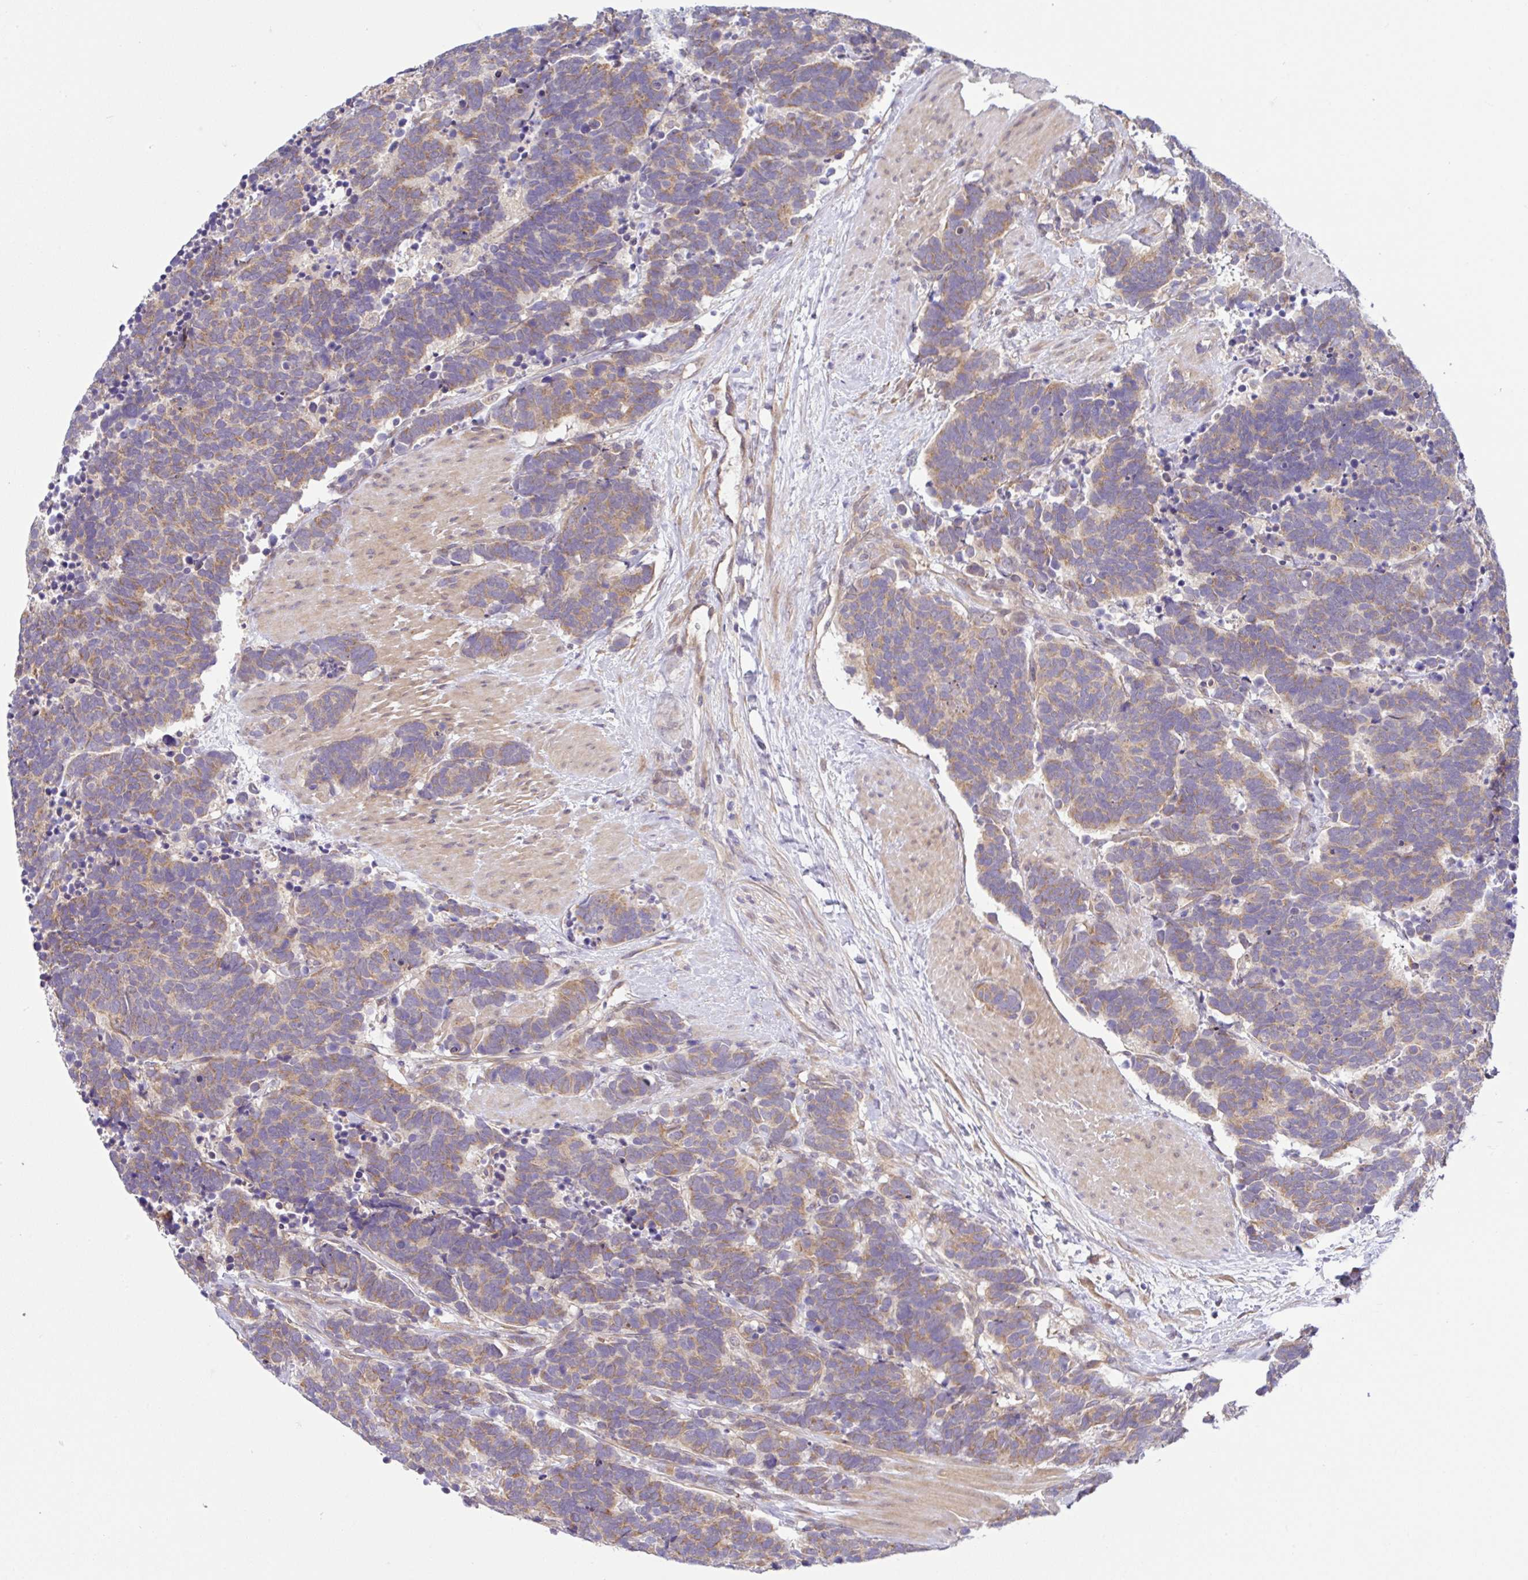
{"staining": {"intensity": "weak", "quantity": "25%-75%", "location": "cytoplasmic/membranous"}, "tissue": "carcinoid", "cell_type": "Tumor cells", "image_type": "cancer", "snomed": [{"axis": "morphology", "description": "Carcinoma, NOS"}, {"axis": "morphology", "description": "Carcinoid, malignant, NOS"}, {"axis": "topography", "description": "Prostate"}], "caption": "Tumor cells demonstrate low levels of weak cytoplasmic/membranous positivity in about 25%-75% of cells in human carcinoid.", "gene": "UBE4A", "patient": {"sex": "male", "age": 57}}